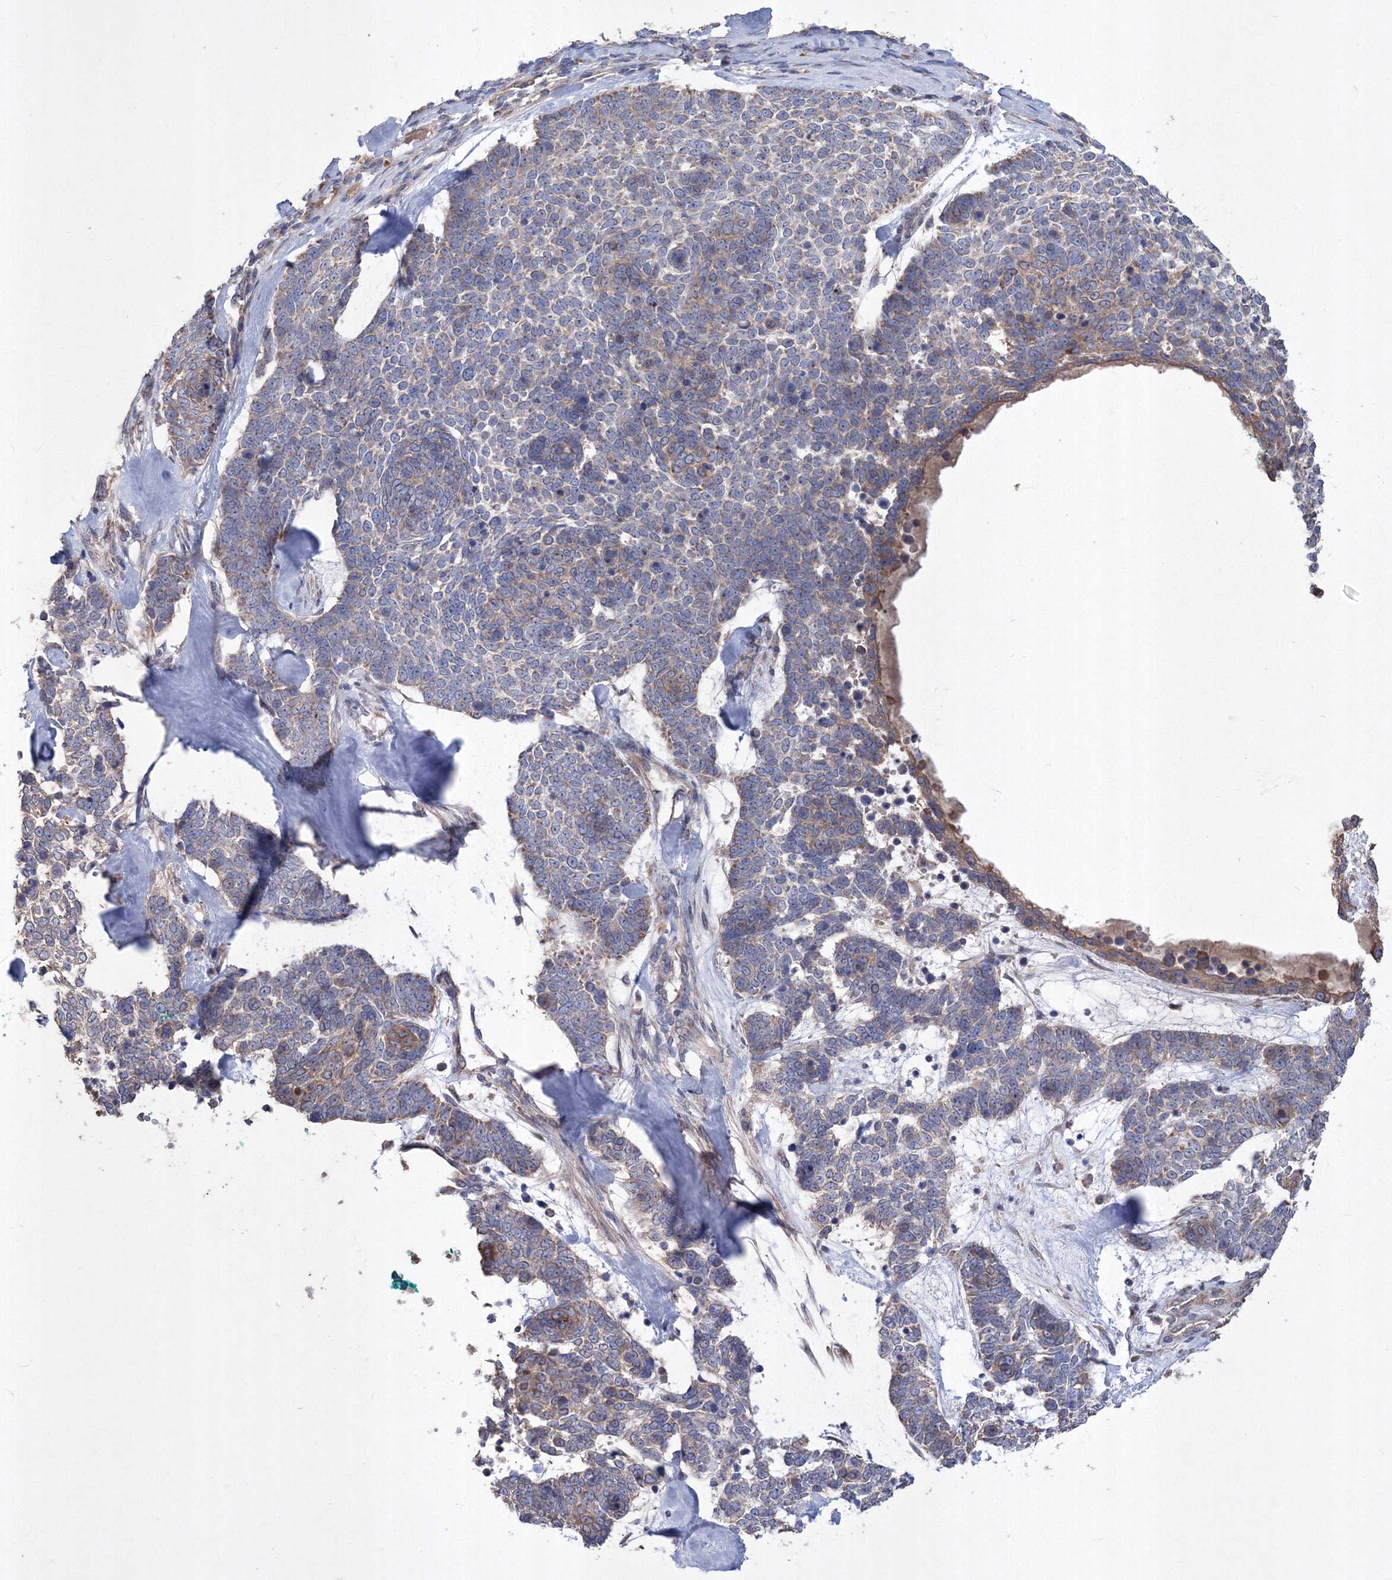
{"staining": {"intensity": "weak", "quantity": "25%-75%", "location": "cytoplasmic/membranous"}, "tissue": "skin cancer", "cell_type": "Tumor cells", "image_type": "cancer", "snomed": [{"axis": "morphology", "description": "Basal cell carcinoma"}, {"axis": "topography", "description": "Skin"}], "caption": "Immunohistochemistry (IHC) histopathology image of neoplastic tissue: human basal cell carcinoma (skin) stained using immunohistochemistry (IHC) shows low levels of weak protein expression localized specifically in the cytoplasmic/membranous of tumor cells, appearing as a cytoplasmic/membranous brown color.", "gene": "MTRF1L", "patient": {"sex": "female", "age": 81}}